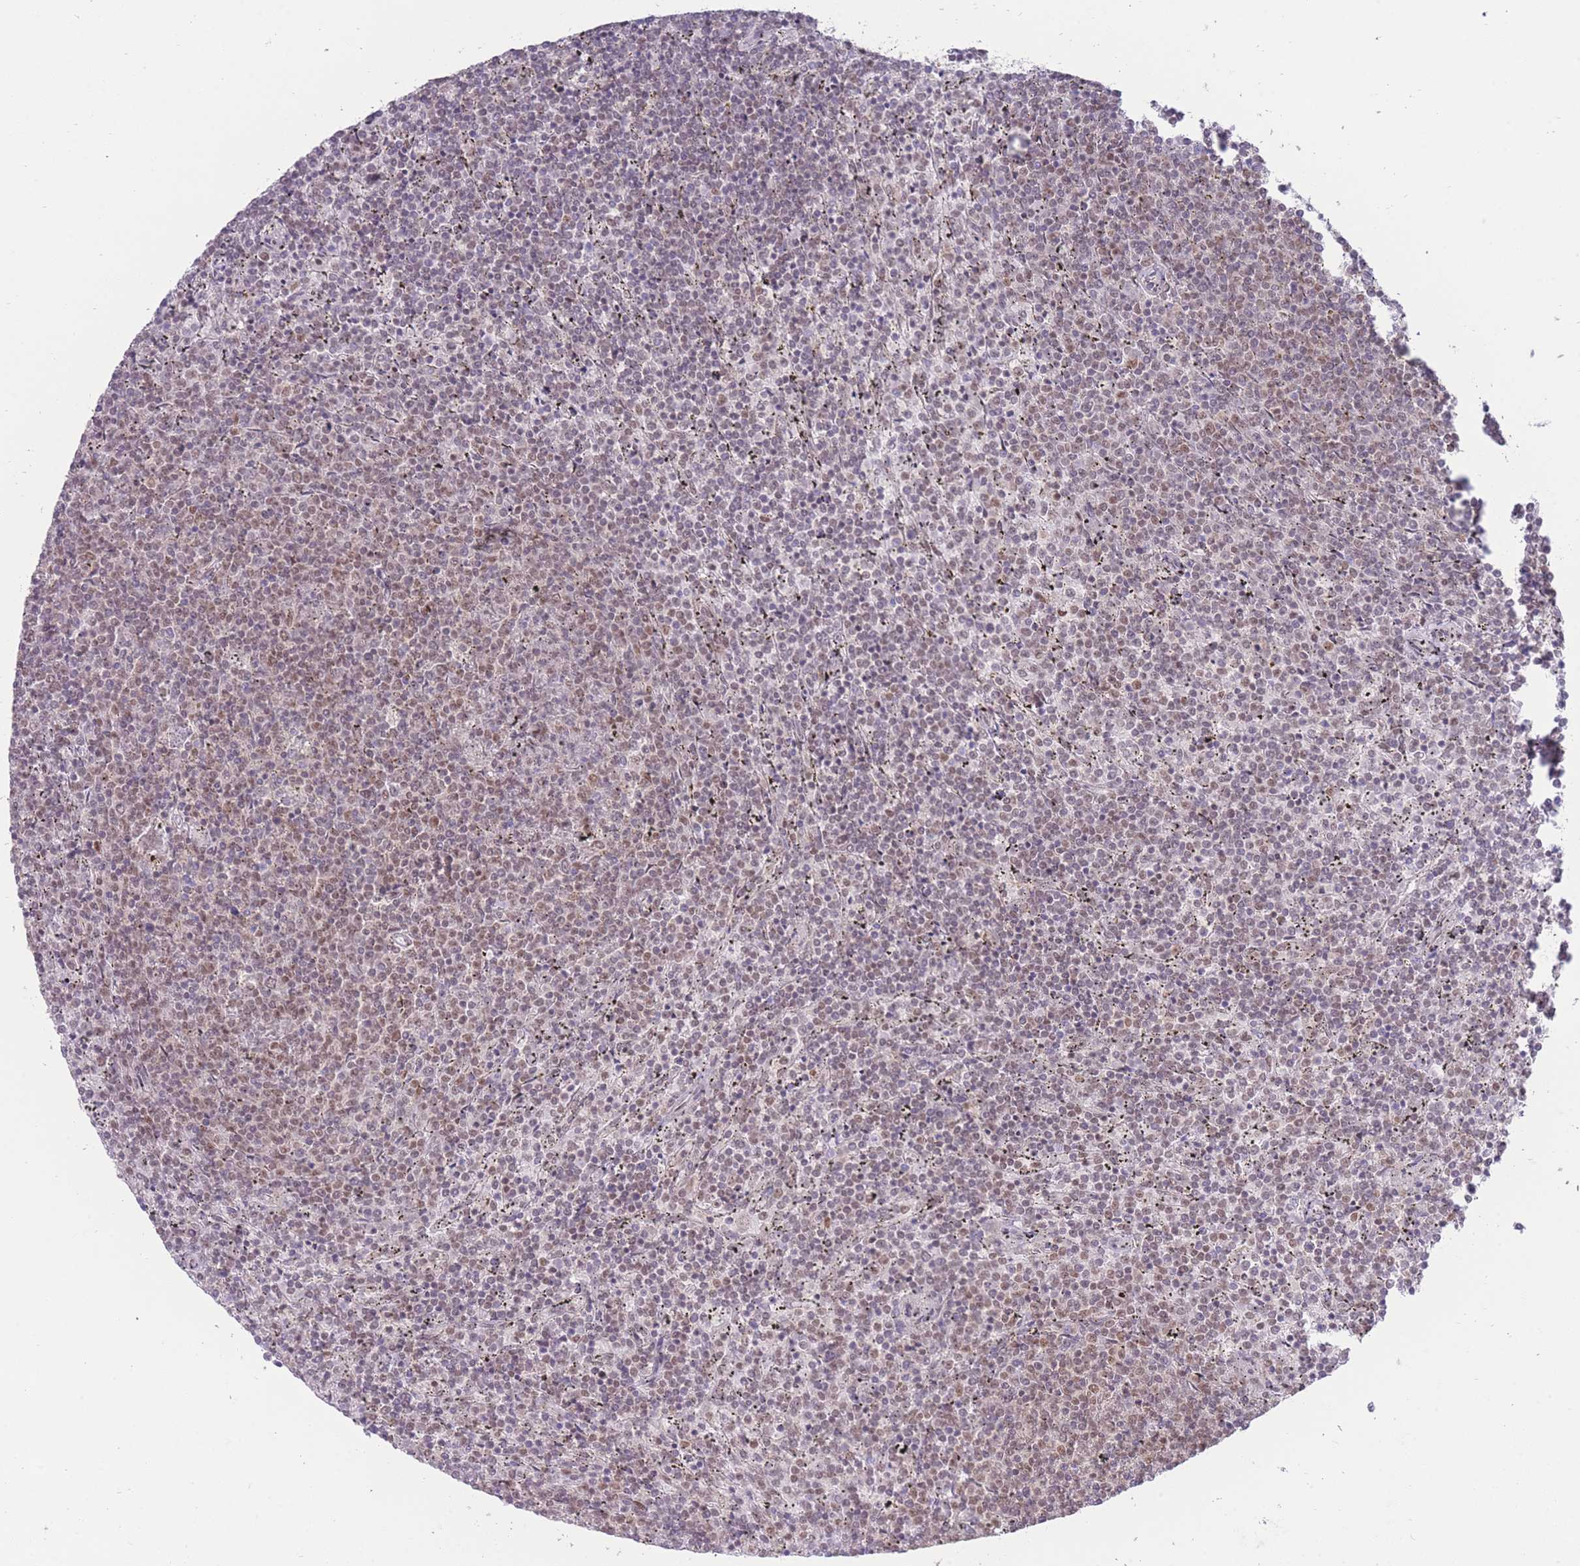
{"staining": {"intensity": "moderate", "quantity": "25%-75%", "location": "nuclear"}, "tissue": "lymphoma", "cell_type": "Tumor cells", "image_type": "cancer", "snomed": [{"axis": "morphology", "description": "Malignant lymphoma, non-Hodgkin's type, Low grade"}, {"axis": "topography", "description": "Spleen"}], "caption": "The histopathology image exhibits a brown stain indicating the presence of a protein in the nuclear of tumor cells in malignant lymphoma, non-Hodgkin's type (low-grade).", "gene": "CARD8", "patient": {"sex": "female", "age": 50}}